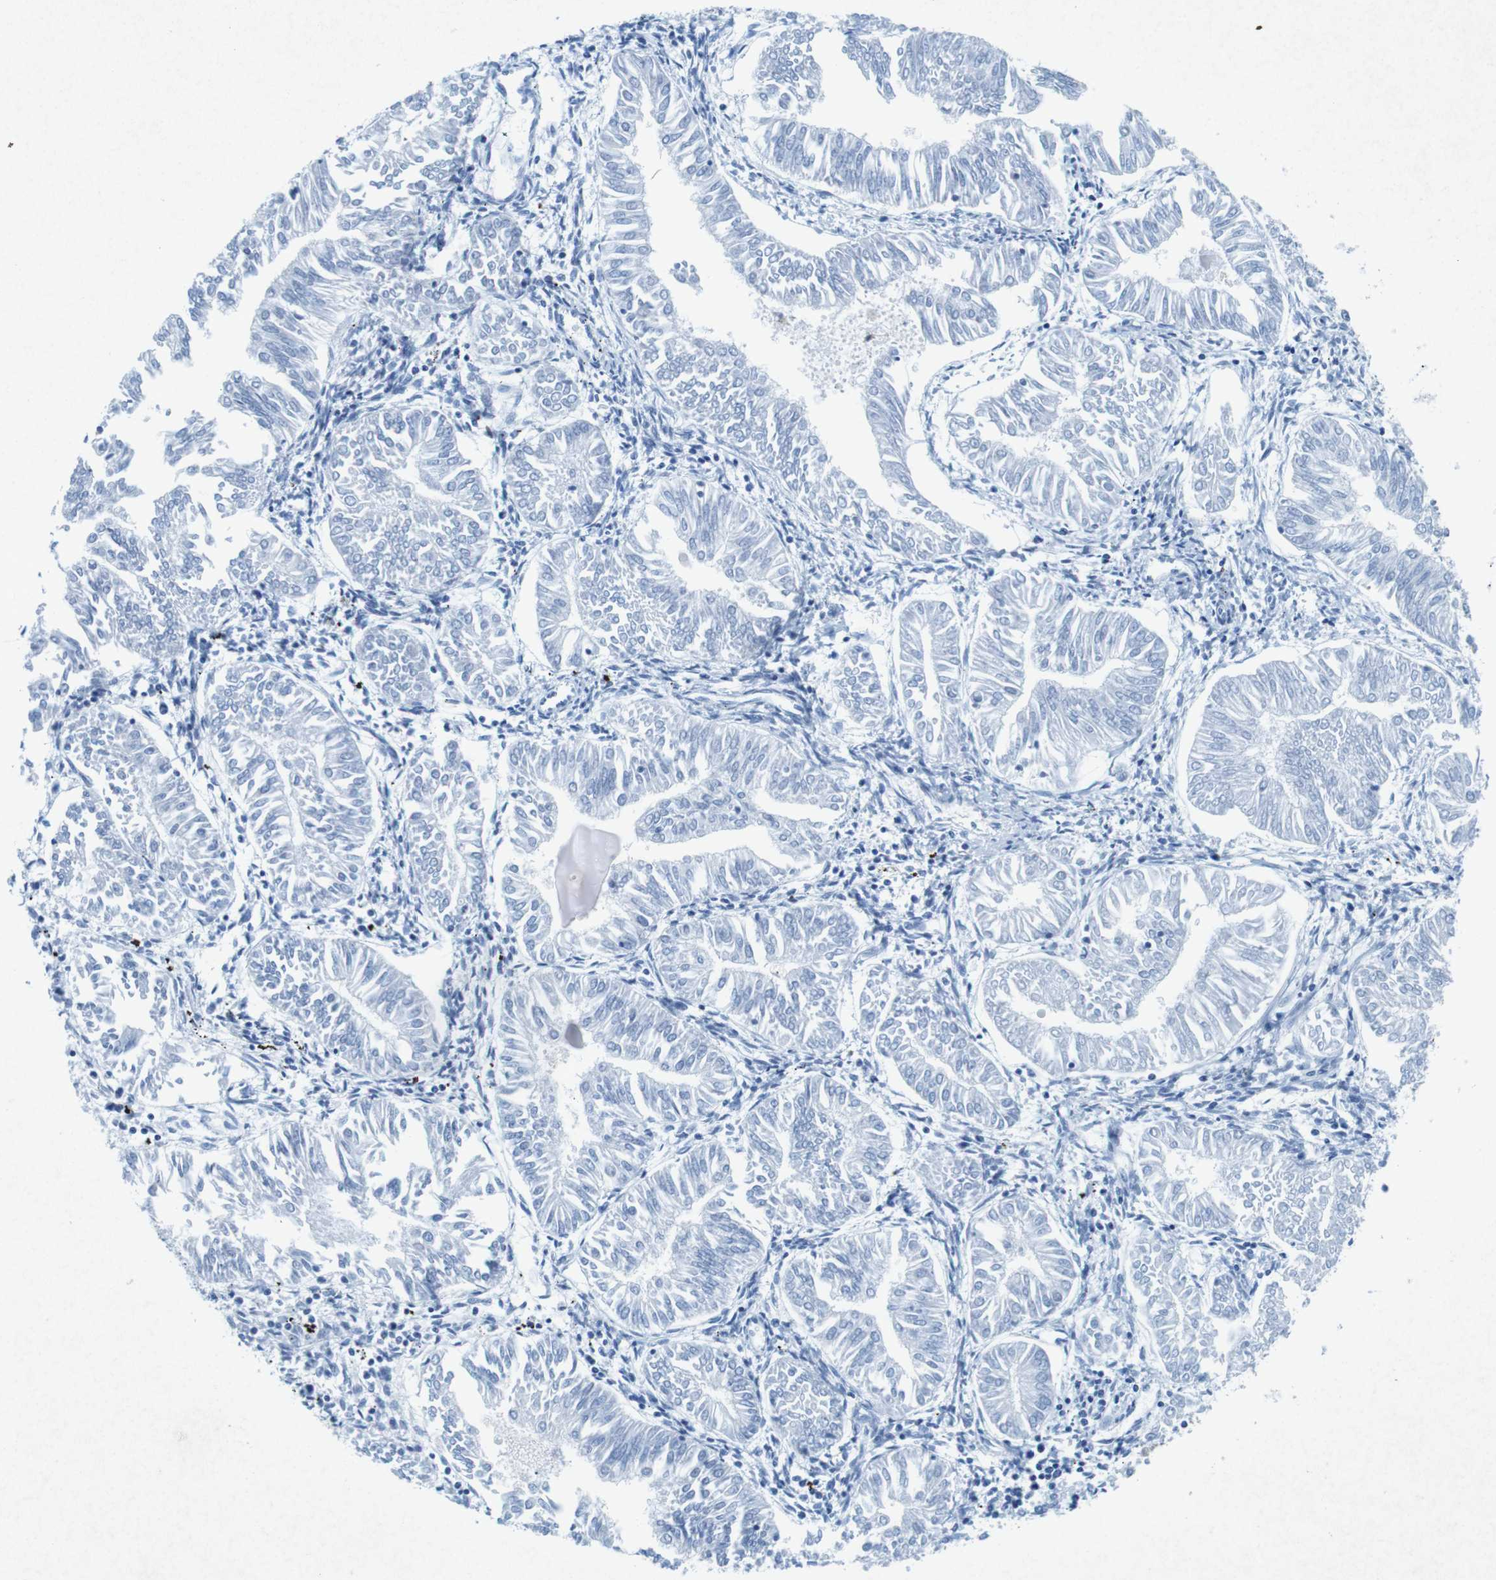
{"staining": {"intensity": "negative", "quantity": "none", "location": "none"}, "tissue": "endometrial cancer", "cell_type": "Tumor cells", "image_type": "cancer", "snomed": [{"axis": "morphology", "description": "Adenocarcinoma, NOS"}, {"axis": "topography", "description": "Endometrium"}], "caption": "Histopathology image shows no significant protein positivity in tumor cells of adenocarcinoma (endometrial).", "gene": "CTAG1B", "patient": {"sex": "female", "age": 53}}